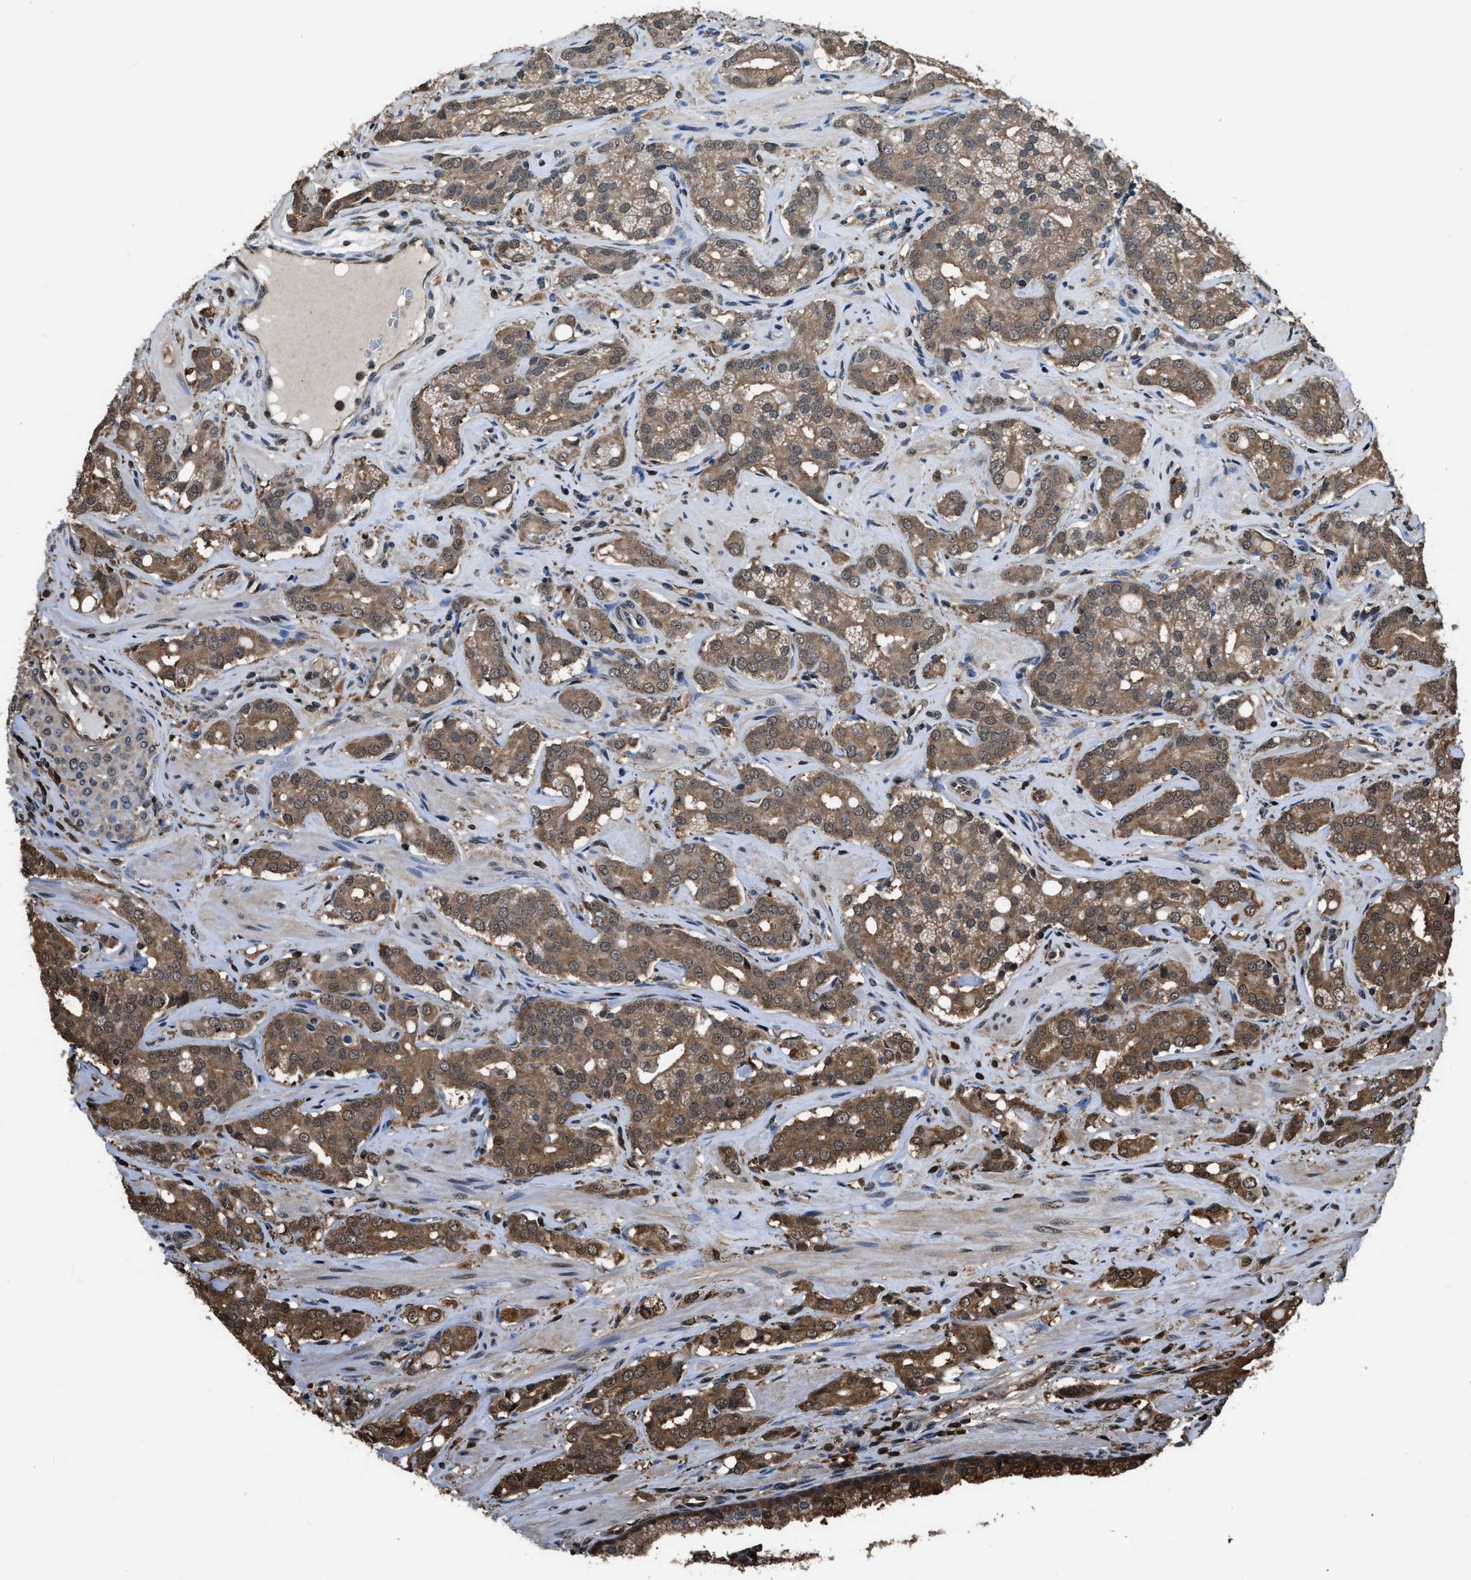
{"staining": {"intensity": "moderate", "quantity": ">75%", "location": "cytoplasmic/membranous"}, "tissue": "prostate cancer", "cell_type": "Tumor cells", "image_type": "cancer", "snomed": [{"axis": "morphology", "description": "Adenocarcinoma, High grade"}, {"axis": "topography", "description": "Prostate"}], "caption": "Immunohistochemical staining of human prostate cancer (high-grade adenocarcinoma) shows medium levels of moderate cytoplasmic/membranous expression in approximately >75% of tumor cells.", "gene": "FNTA", "patient": {"sex": "male", "age": 52}}